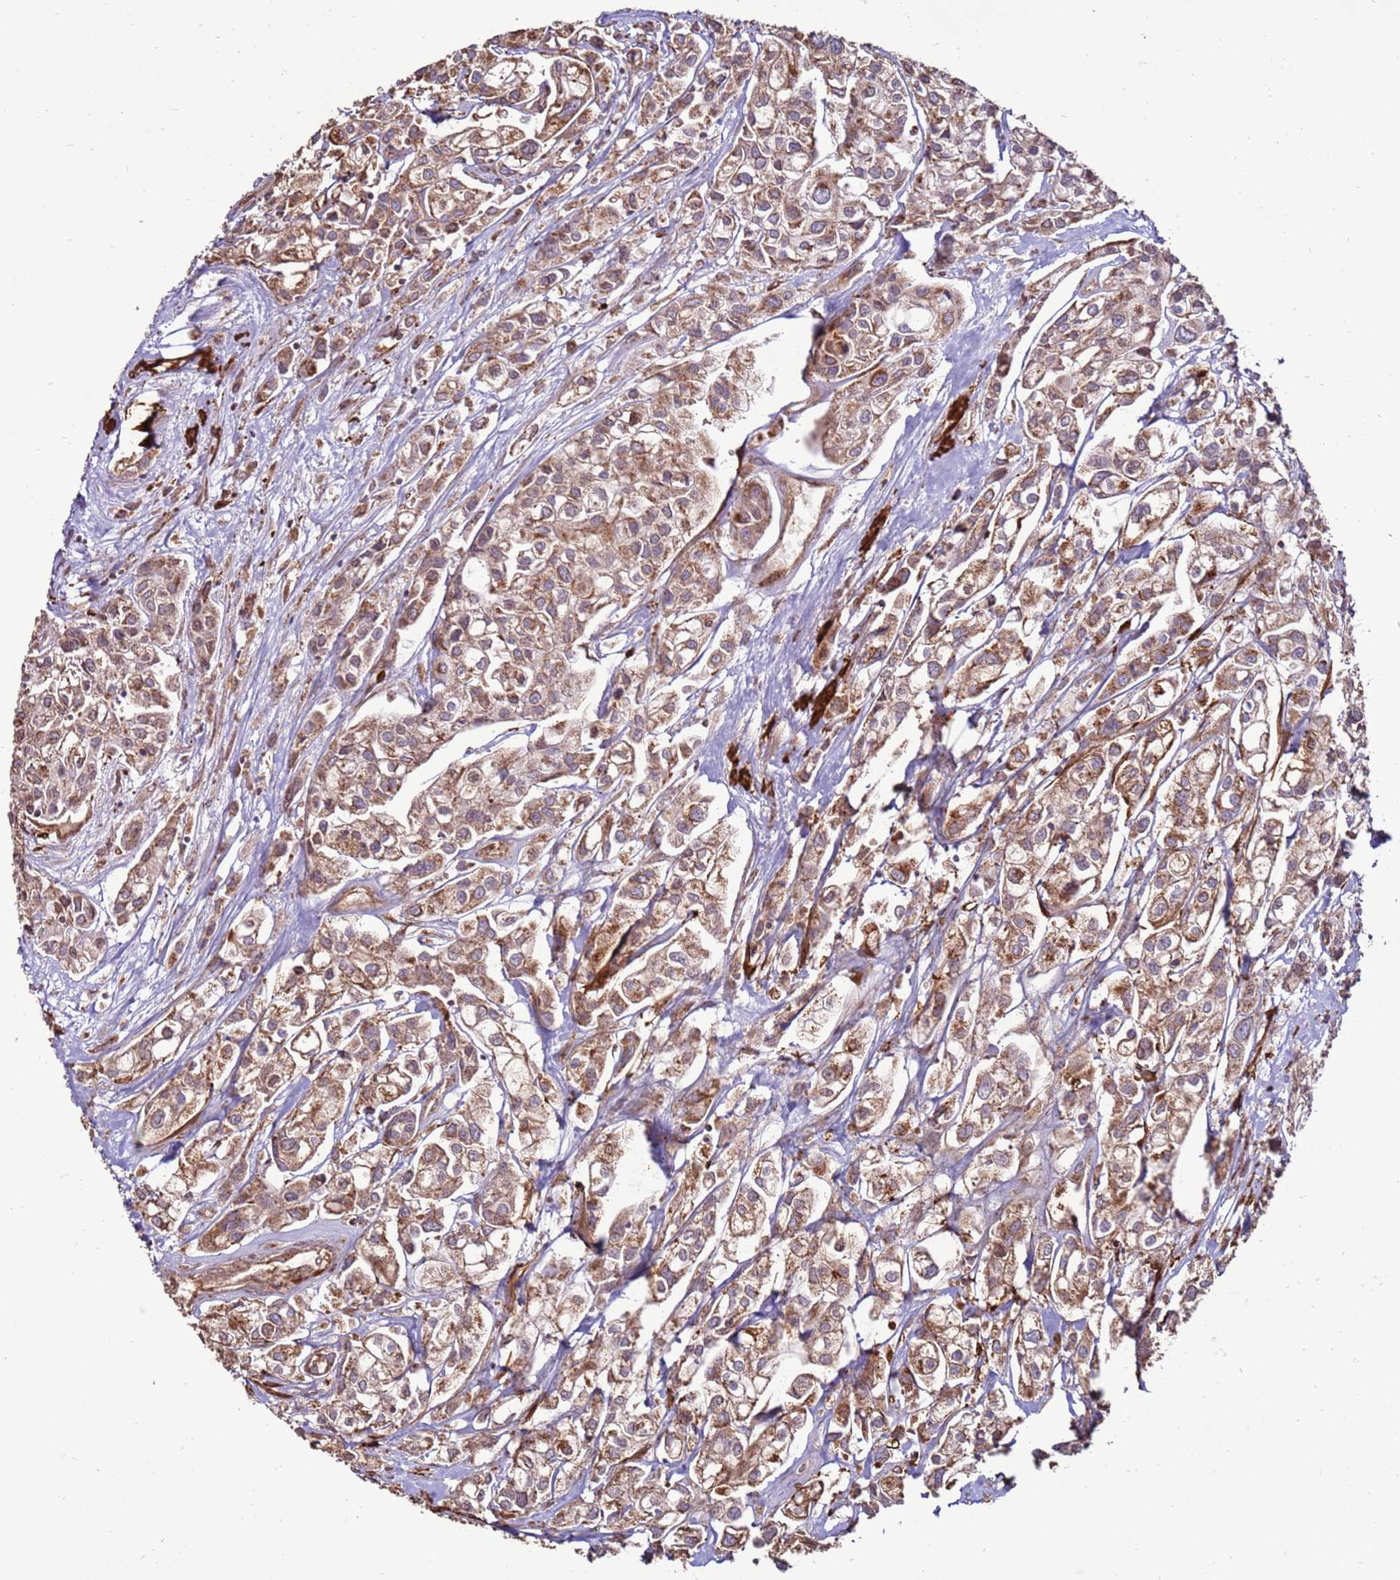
{"staining": {"intensity": "moderate", "quantity": ">75%", "location": "cytoplasmic/membranous"}, "tissue": "urothelial cancer", "cell_type": "Tumor cells", "image_type": "cancer", "snomed": [{"axis": "morphology", "description": "Urothelial carcinoma, High grade"}, {"axis": "topography", "description": "Urinary bladder"}], "caption": "Immunohistochemical staining of human urothelial carcinoma (high-grade) demonstrates moderate cytoplasmic/membranous protein staining in about >75% of tumor cells.", "gene": "DDX59", "patient": {"sex": "male", "age": 67}}